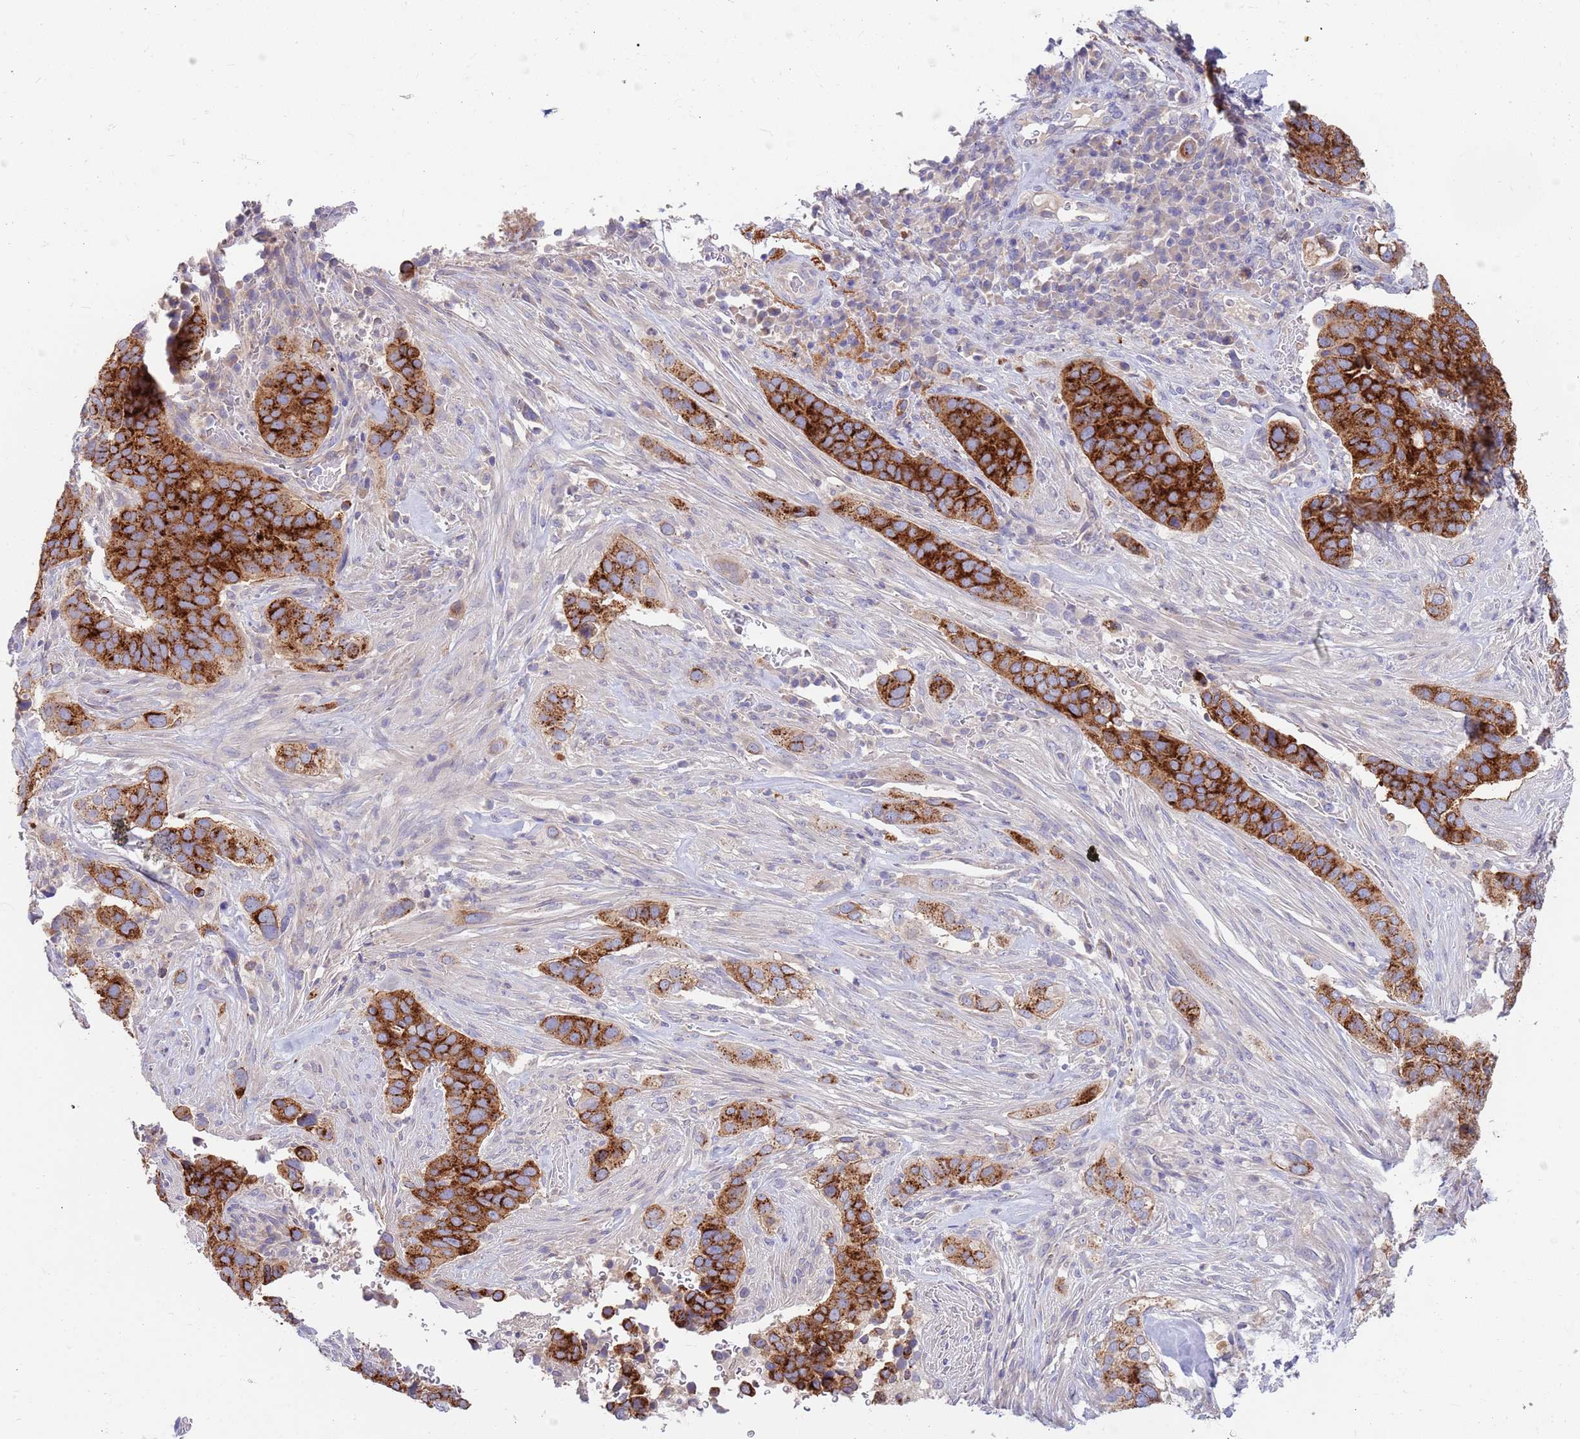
{"staining": {"intensity": "strong", "quantity": ">75%", "location": "cytoplasmic/membranous"}, "tissue": "cervical cancer", "cell_type": "Tumor cells", "image_type": "cancer", "snomed": [{"axis": "morphology", "description": "Squamous cell carcinoma, NOS"}, {"axis": "topography", "description": "Cervix"}], "caption": "Approximately >75% of tumor cells in human squamous cell carcinoma (cervical) show strong cytoplasmic/membranous protein staining as visualized by brown immunohistochemical staining.", "gene": "BORCS5", "patient": {"sex": "female", "age": 38}}